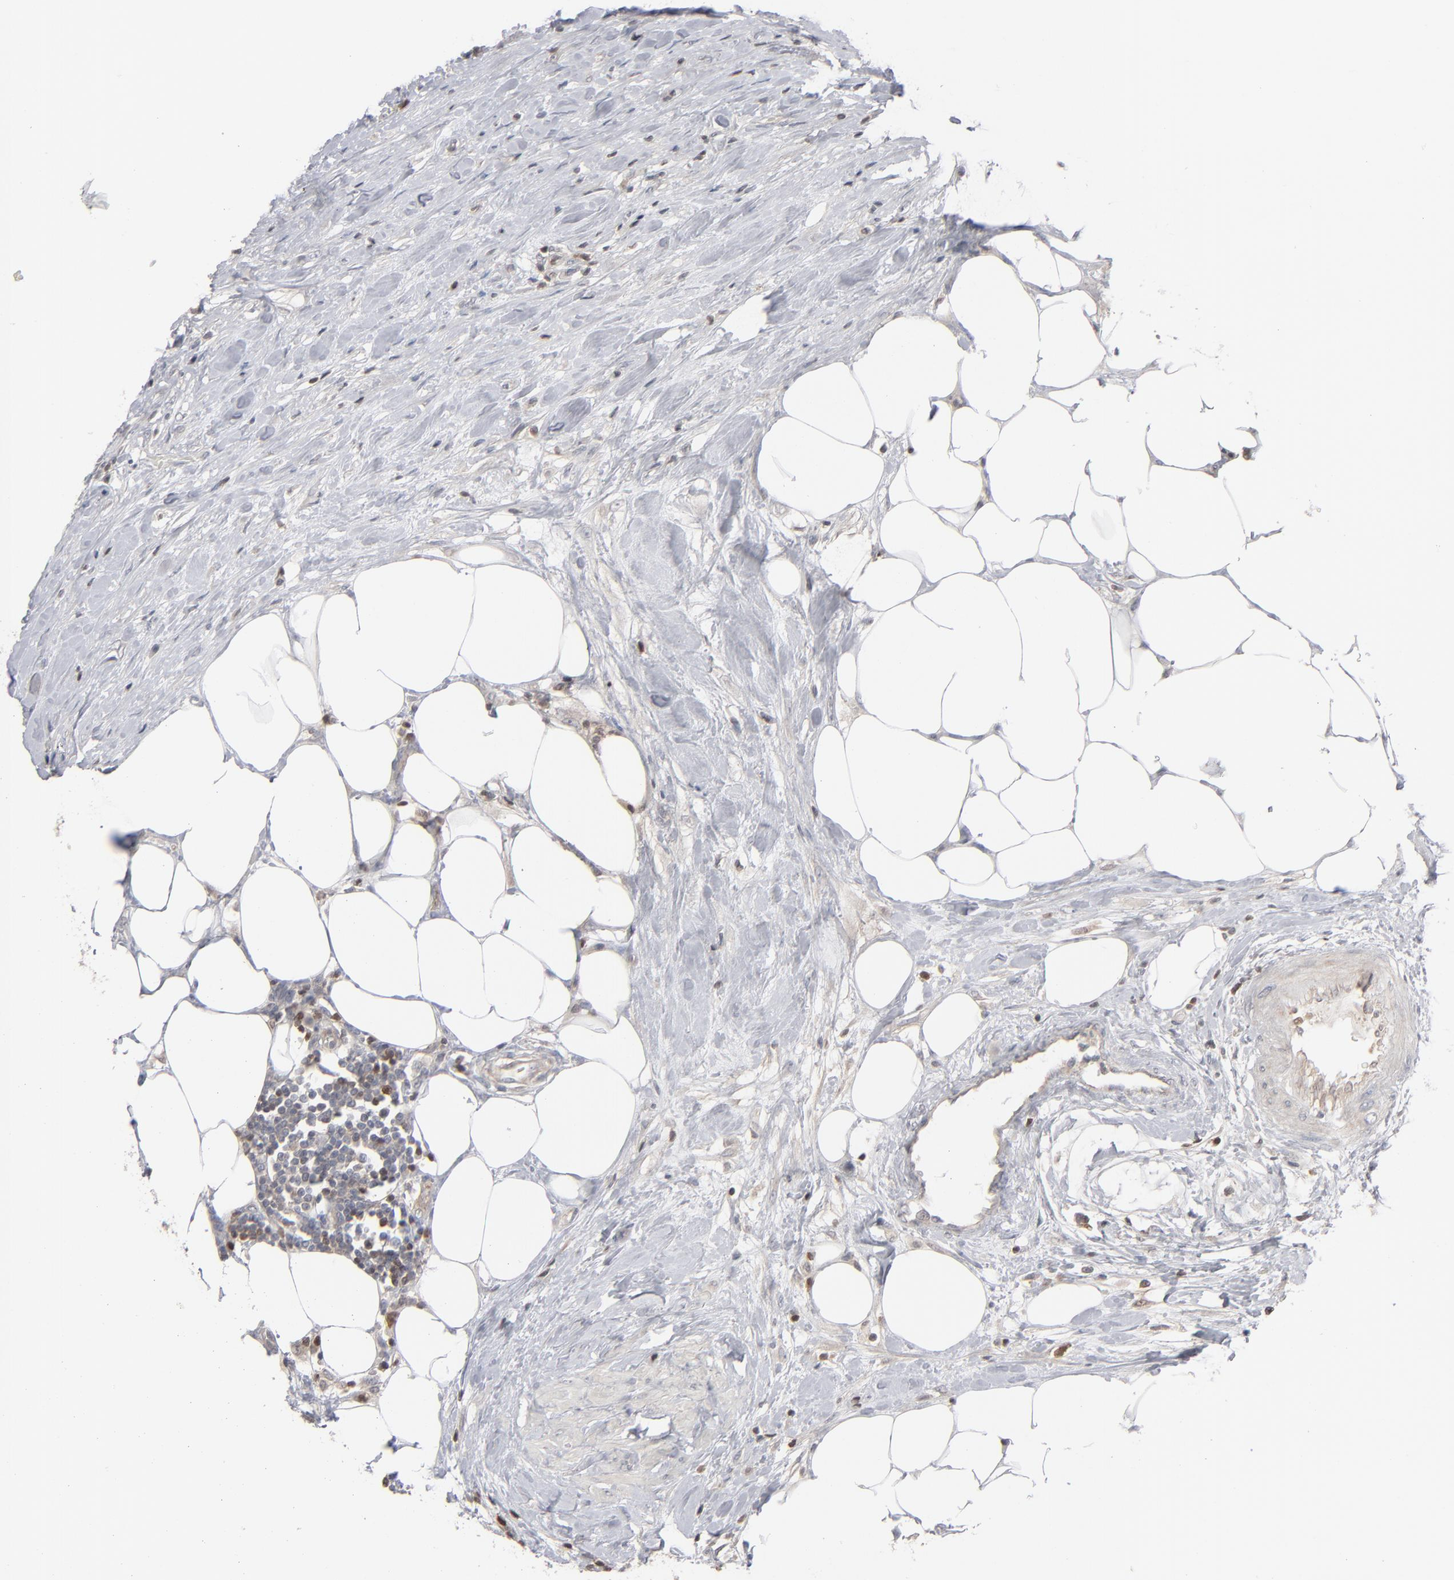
{"staining": {"intensity": "weak", "quantity": "25%-75%", "location": "cytoplasmic/membranous"}, "tissue": "urothelial cancer", "cell_type": "Tumor cells", "image_type": "cancer", "snomed": [{"axis": "morphology", "description": "Urothelial carcinoma, High grade"}, {"axis": "topography", "description": "Urinary bladder"}], "caption": "A high-resolution image shows IHC staining of urothelial cancer, which reveals weak cytoplasmic/membranous staining in approximately 25%-75% of tumor cells. Using DAB (3,3'-diaminobenzidine) (brown) and hematoxylin (blue) stains, captured at high magnification using brightfield microscopy.", "gene": "STAT4", "patient": {"sex": "male", "age": 61}}